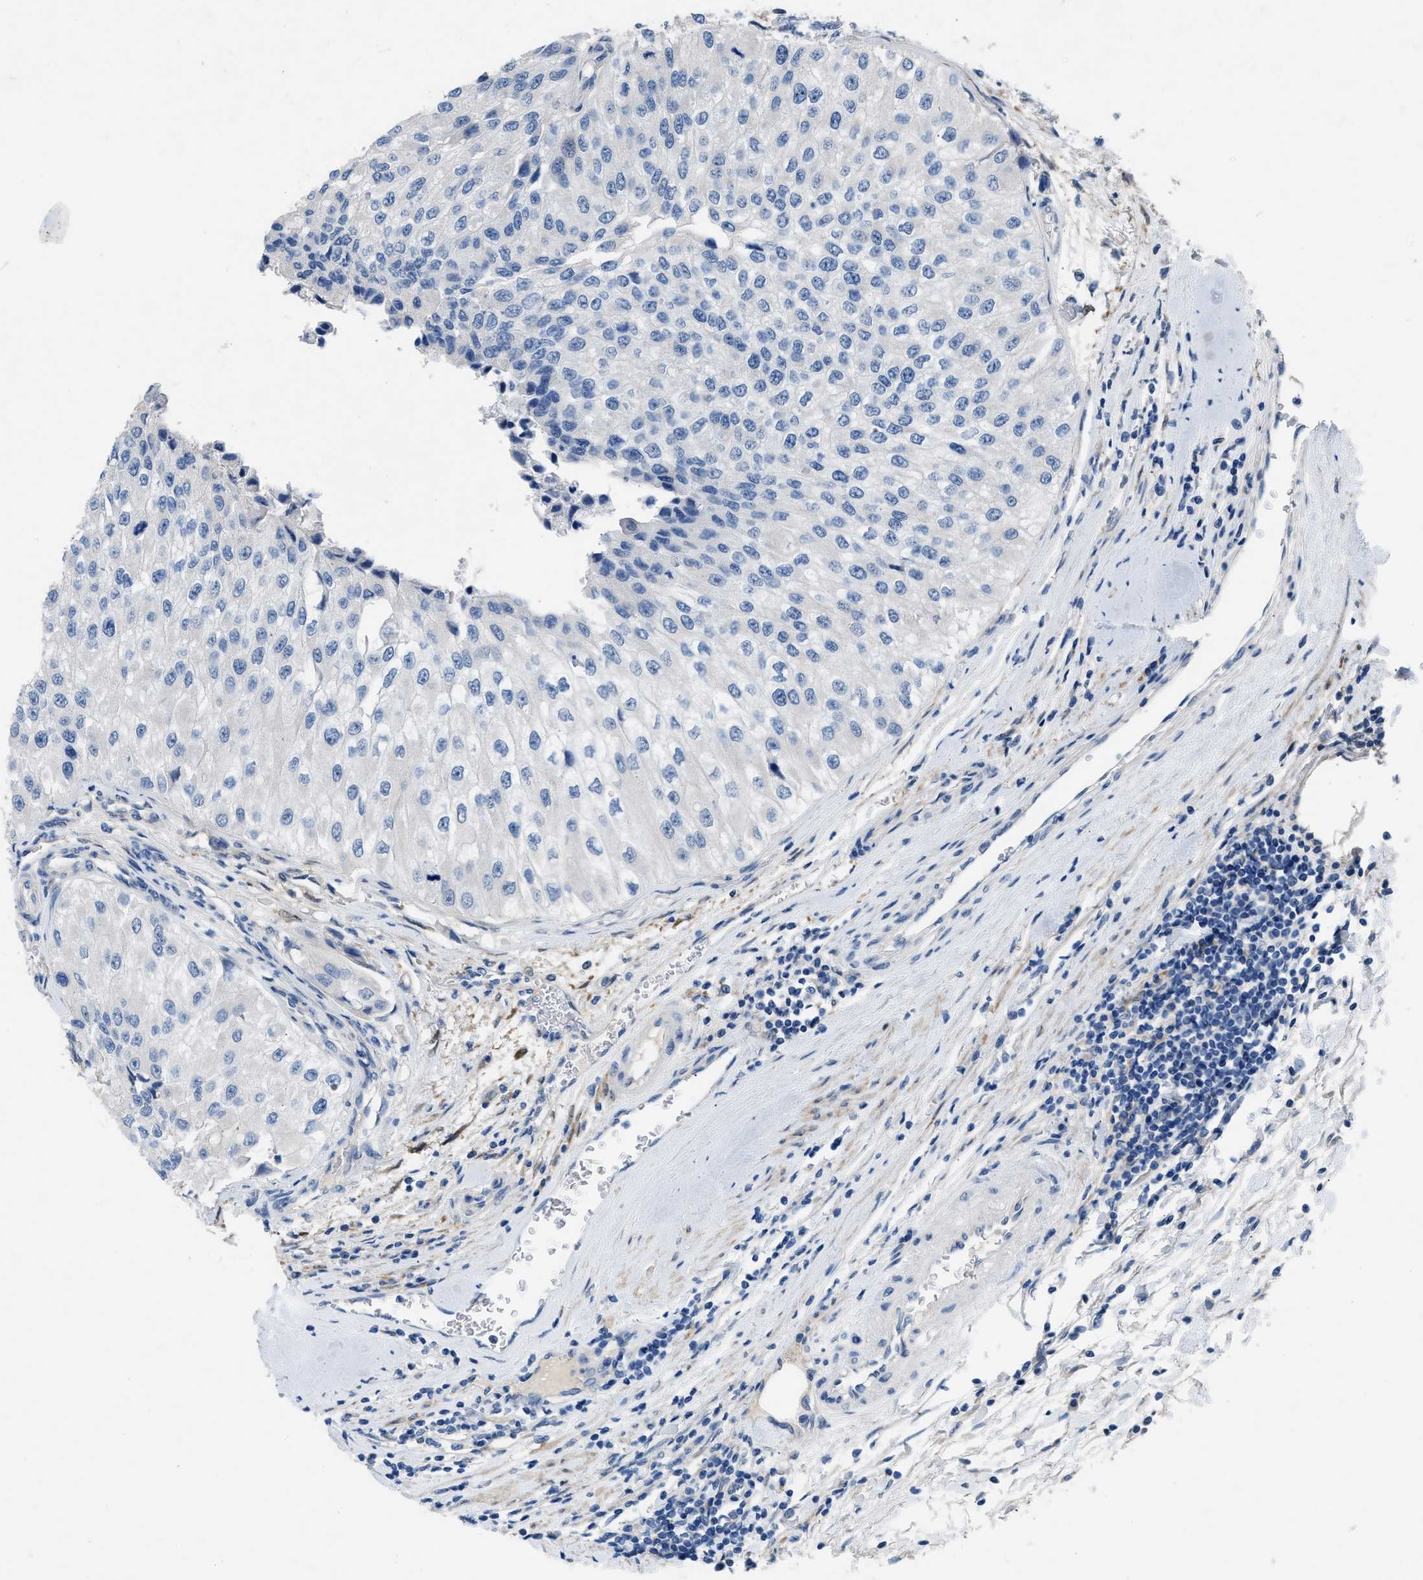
{"staining": {"intensity": "negative", "quantity": "none", "location": "none"}, "tissue": "urothelial cancer", "cell_type": "Tumor cells", "image_type": "cancer", "snomed": [{"axis": "morphology", "description": "Urothelial carcinoma, High grade"}, {"axis": "topography", "description": "Kidney"}, {"axis": "topography", "description": "Urinary bladder"}], "caption": "This is a histopathology image of immunohistochemistry (IHC) staining of urothelial cancer, which shows no staining in tumor cells.", "gene": "RBP1", "patient": {"sex": "male", "age": 77}}